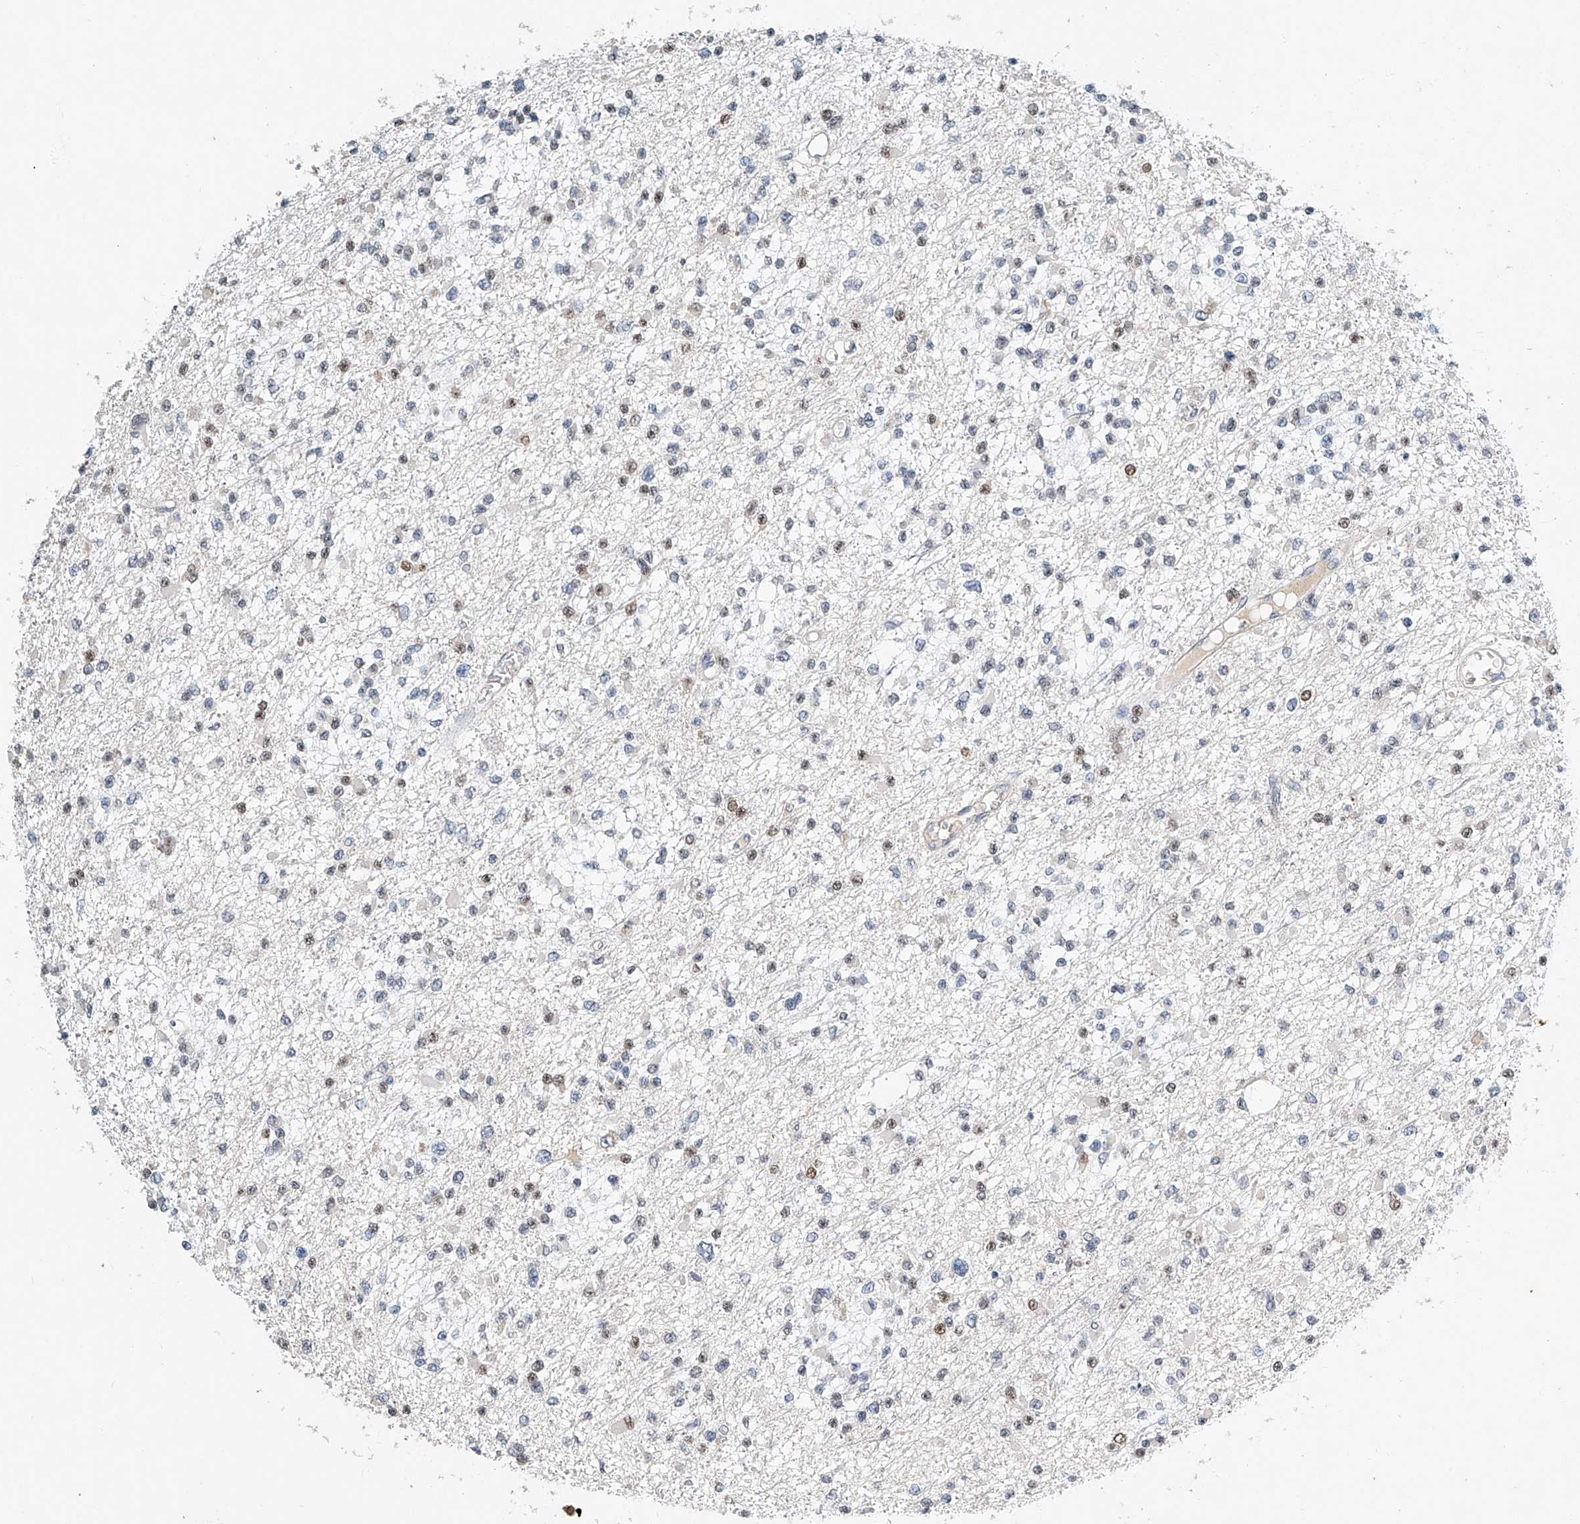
{"staining": {"intensity": "negative", "quantity": "none", "location": "none"}, "tissue": "glioma", "cell_type": "Tumor cells", "image_type": "cancer", "snomed": [{"axis": "morphology", "description": "Glioma, malignant, Low grade"}, {"axis": "topography", "description": "Brain"}], "caption": "A high-resolution micrograph shows immunohistochemistry (IHC) staining of glioma, which displays no significant expression in tumor cells.", "gene": "CTDP1", "patient": {"sex": "female", "age": 22}}